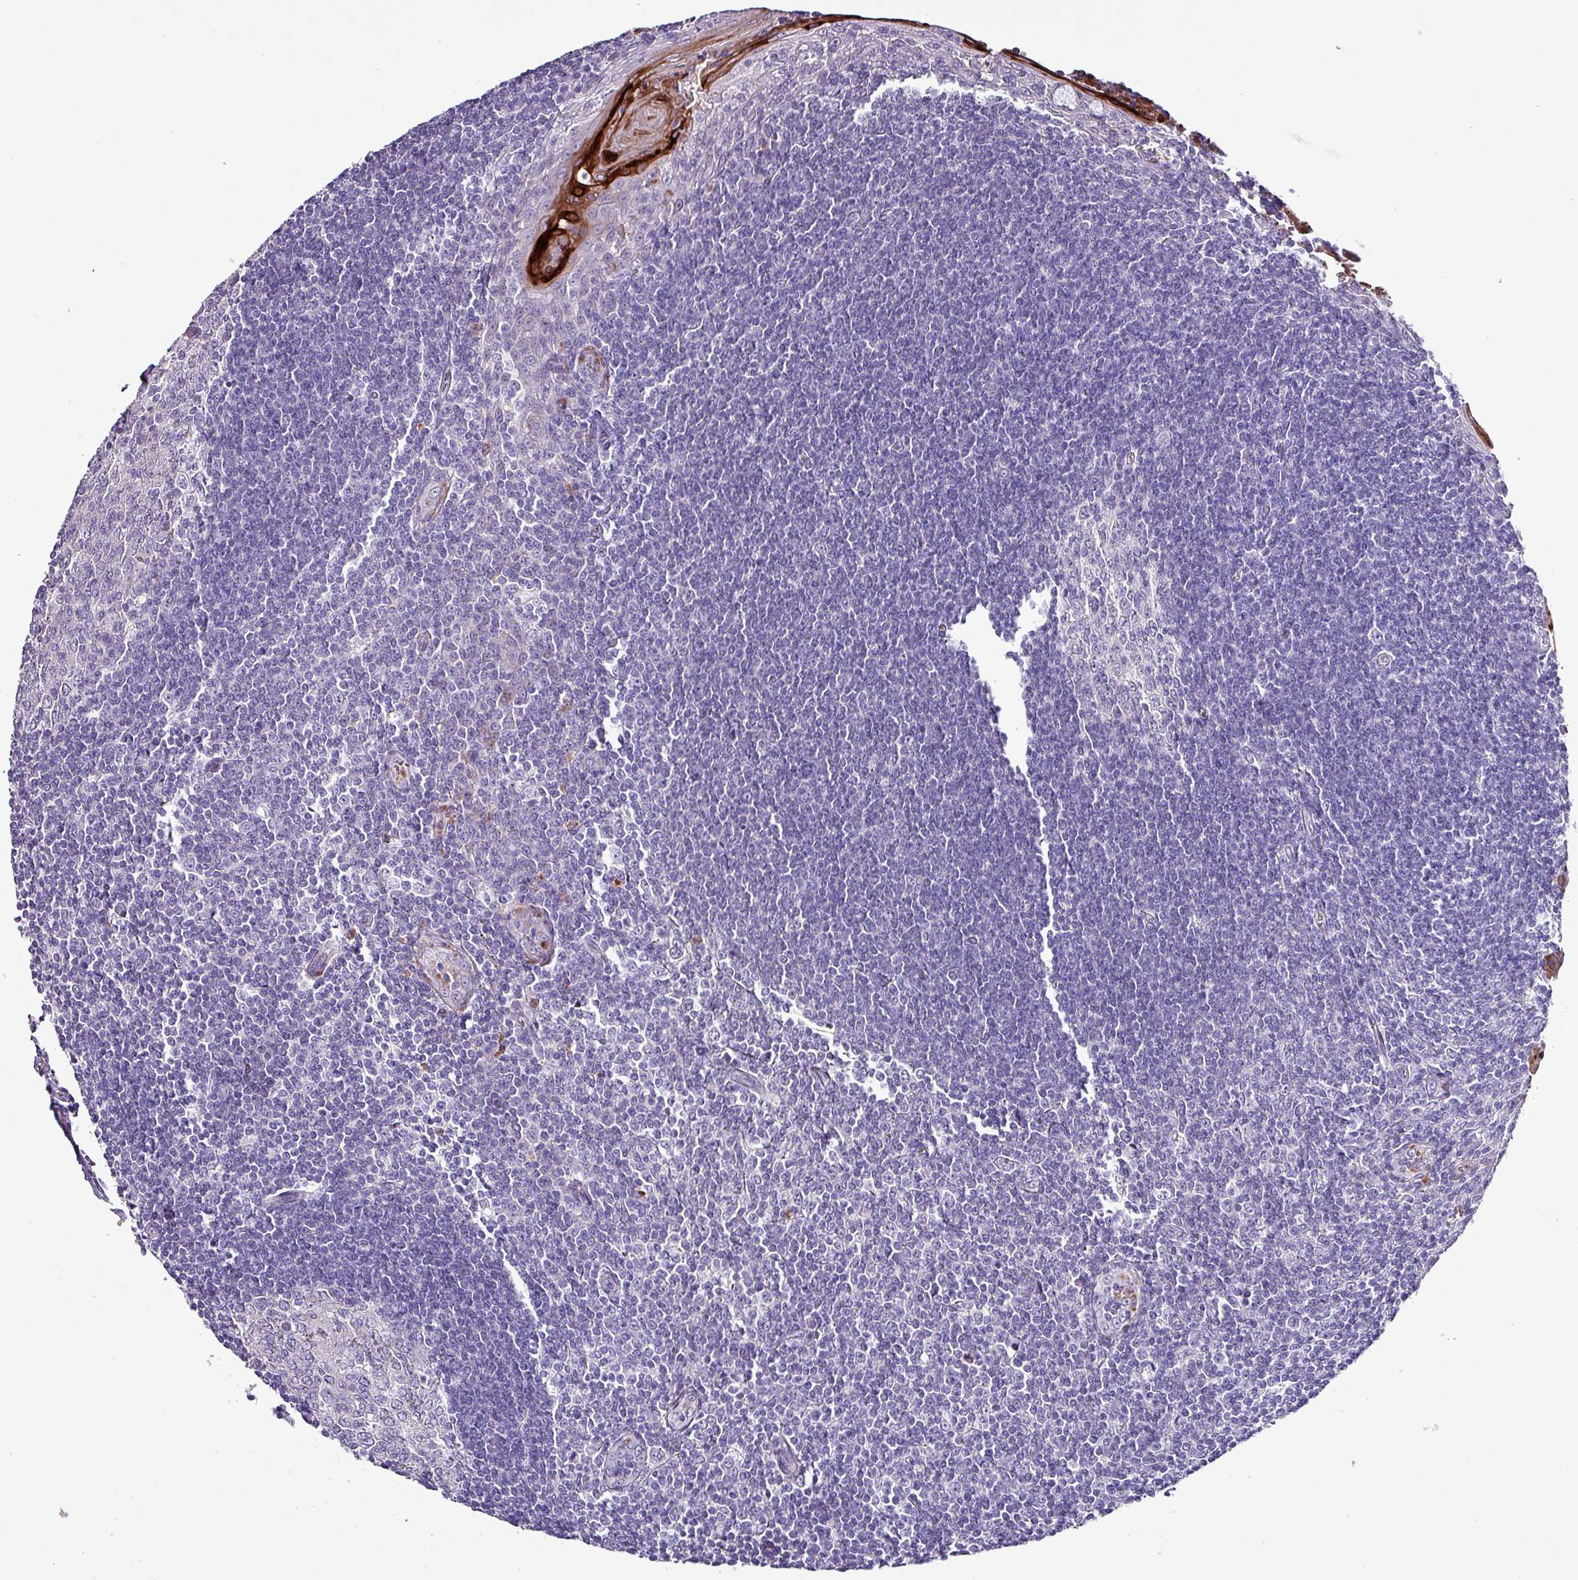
{"staining": {"intensity": "negative", "quantity": "none", "location": "none"}, "tissue": "tonsil", "cell_type": "Germinal center cells", "image_type": "normal", "snomed": [{"axis": "morphology", "description": "Normal tissue, NOS"}, {"axis": "topography", "description": "Tonsil"}], "caption": "Protein analysis of unremarkable tonsil exhibits no significant positivity in germinal center cells. (DAB (3,3'-diaminobenzidine) immunohistochemistry (IHC) with hematoxylin counter stain).", "gene": "HPR", "patient": {"sex": "male", "age": 27}}